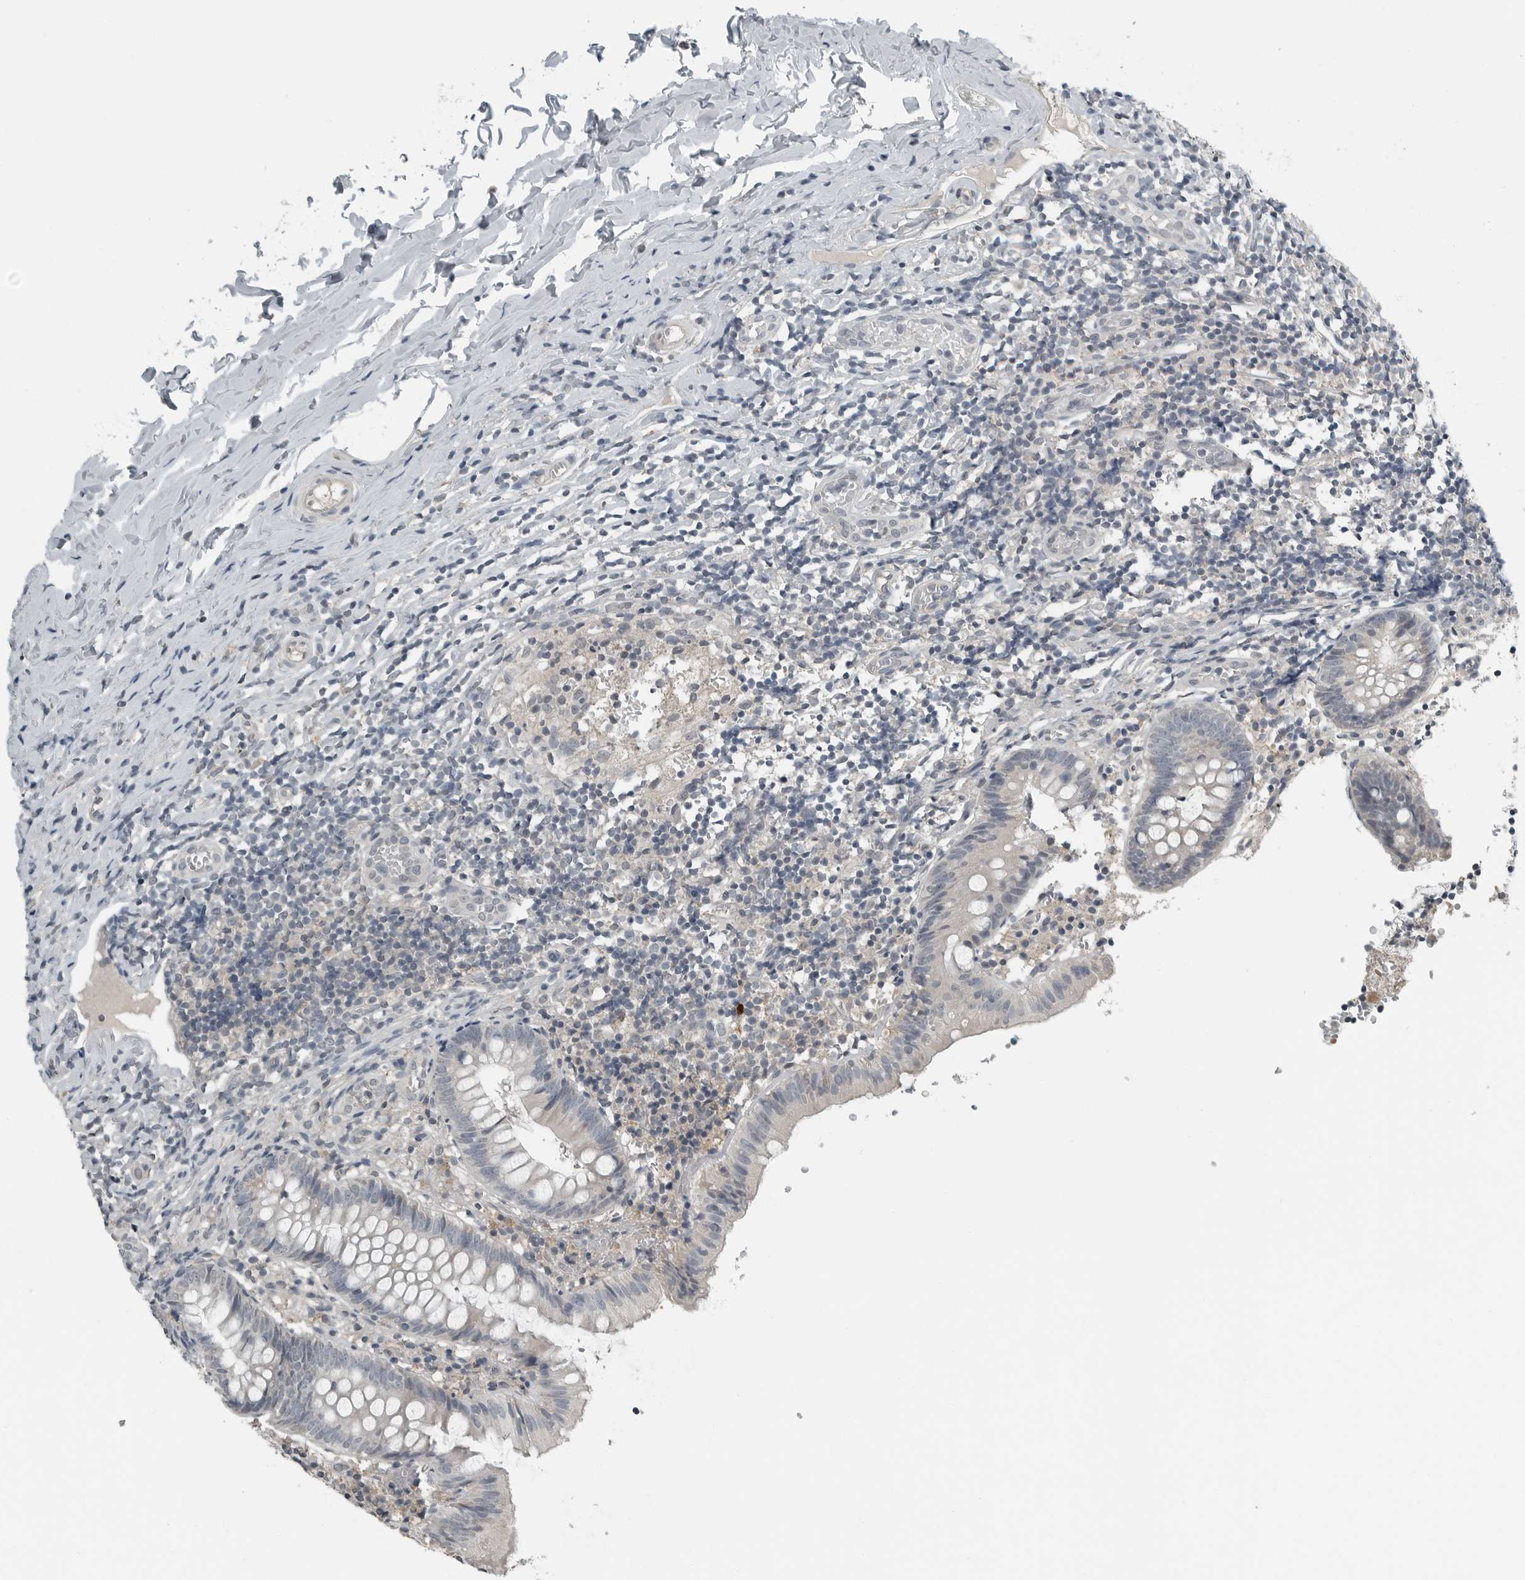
{"staining": {"intensity": "weak", "quantity": "<25%", "location": "cytoplasmic/membranous"}, "tissue": "appendix", "cell_type": "Glandular cells", "image_type": "normal", "snomed": [{"axis": "morphology", "description": "Normal tissue, NOS"}, {"axis": "topography", "description": "Appendix"}], "caption": "A photomicrograph of appendix stained for a protein shows no brown staining in glandular cells. Brightfield microscopy of IHC stained with DAB (3,3'-diaminobenzidine) (brown) and hematoxylin (blue), captured at high magnification.", "gene": "ENSG00000286112", "patient": {"sex": "male", "age": 8}}